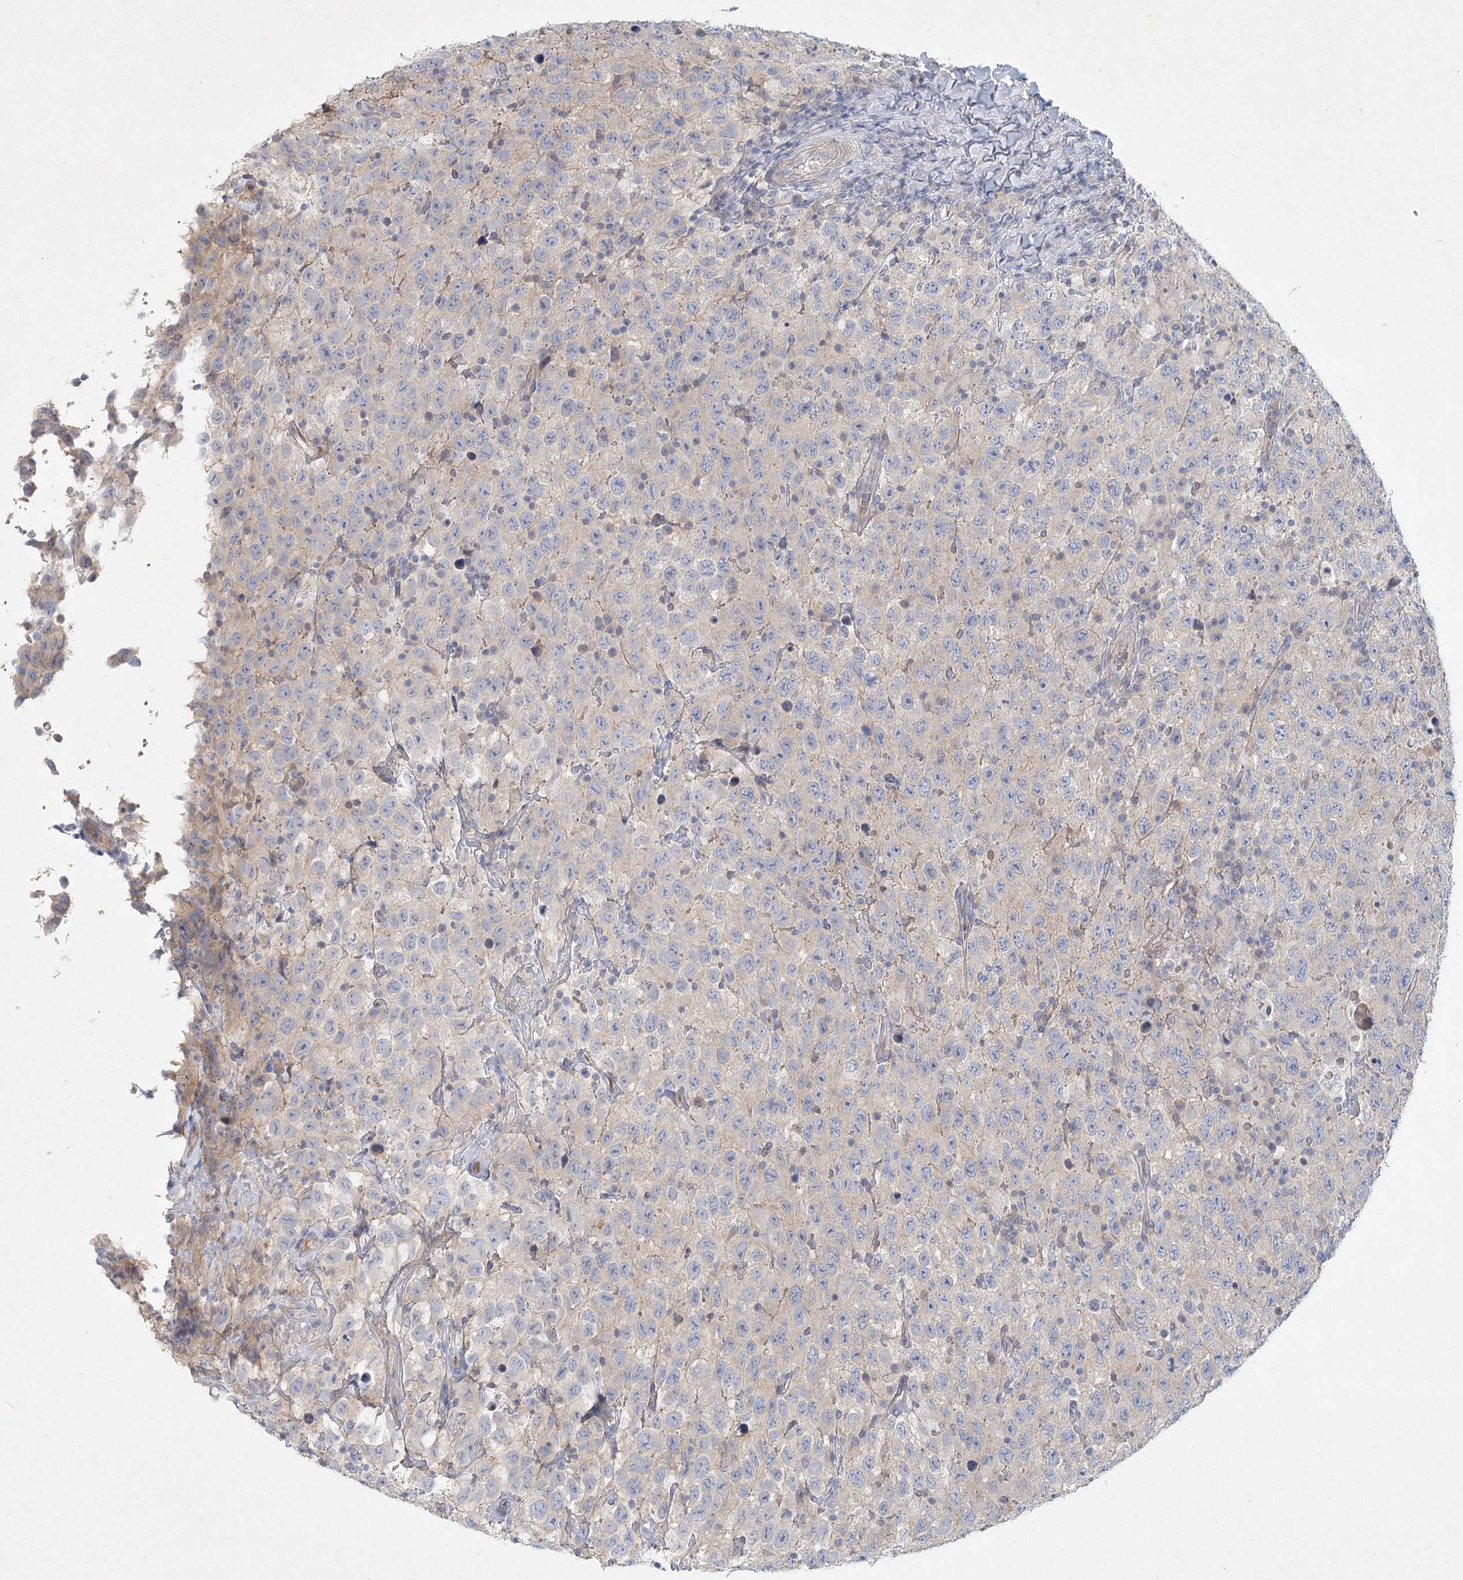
{"staining": {"intensity": "weak", "quantity": "<25%", "location": "cytoplasmic/membranous"}, "tissue": "testis cancer", "cell_type": "Tumor cells", "image_type": "cancer", "snomed": [{"axis": "morphology", "description": "Seminoma, NOS"}, {"axis": "topography", "description": "Testis"}], "caption": "Tumor cells are negative for brown protein staining in testis seminoma.", "gene": "DNMBP", "patient": {"sex": "male", "age": 41}}